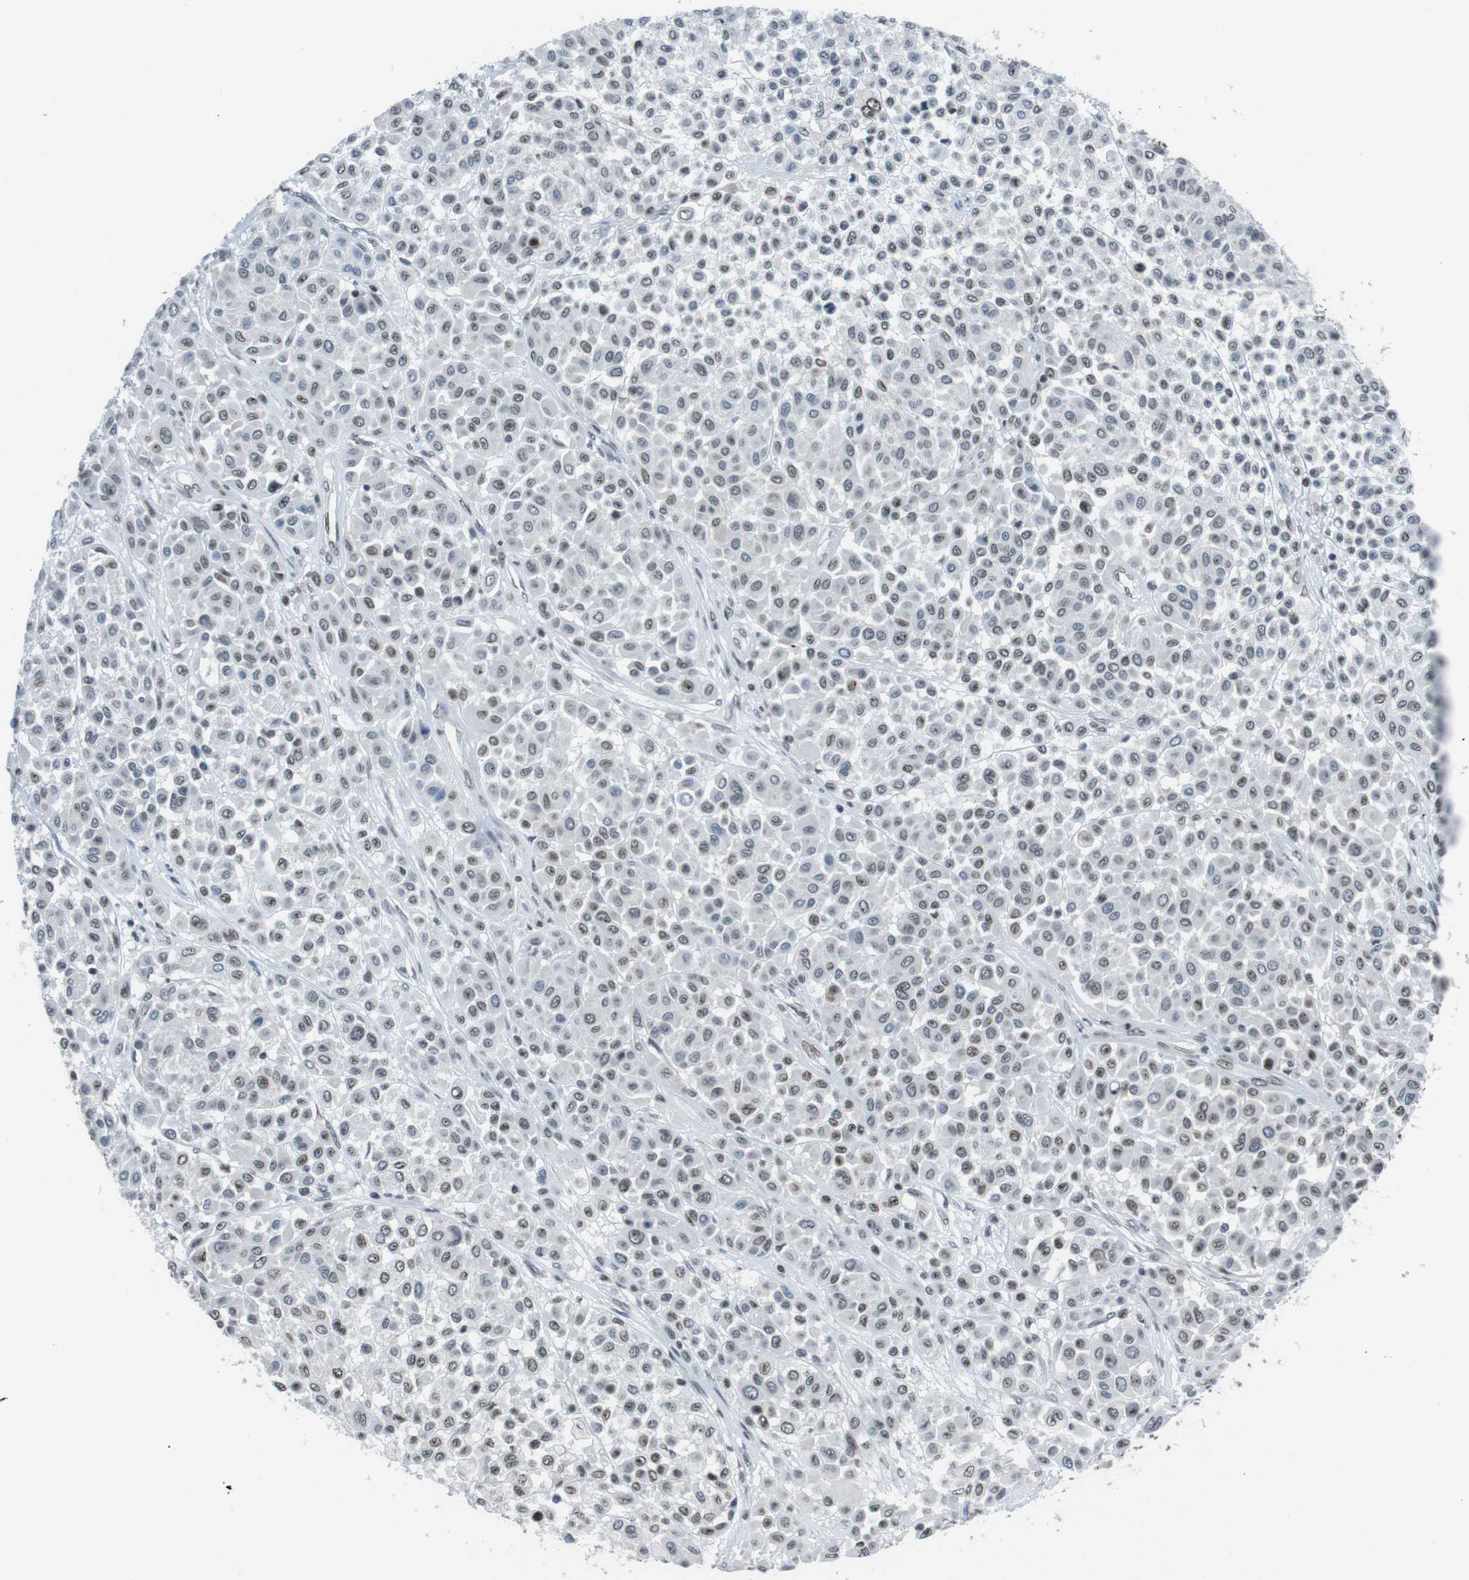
{"staining": {"intensity": "moderate", "quantity": "25%-75%", "location": "cytoplasmic/membranous,nuclear"}, "tissue": "melanoma", "cell_type": "Tumor cells", "image_type": "cancer", "snomed": [{"axis": "morphology", "description": "Malignant melanoma, Metastatic site"}, {"axis": "topography", "description": "Soft tissue"}], "caption": "Immunohistochemistry (IHC) of melanoma exhibits medium levels of moderate cytoplasmic/membranous and nuclear expression in about 25%-75% of tumor cells. (DAB (3,3'-diaminobenzidine) IHC, brown staining for protein, blue staining for nuclei).", "gene": "MAD1L1", "patient": {"sex": "male", "age": 41}}